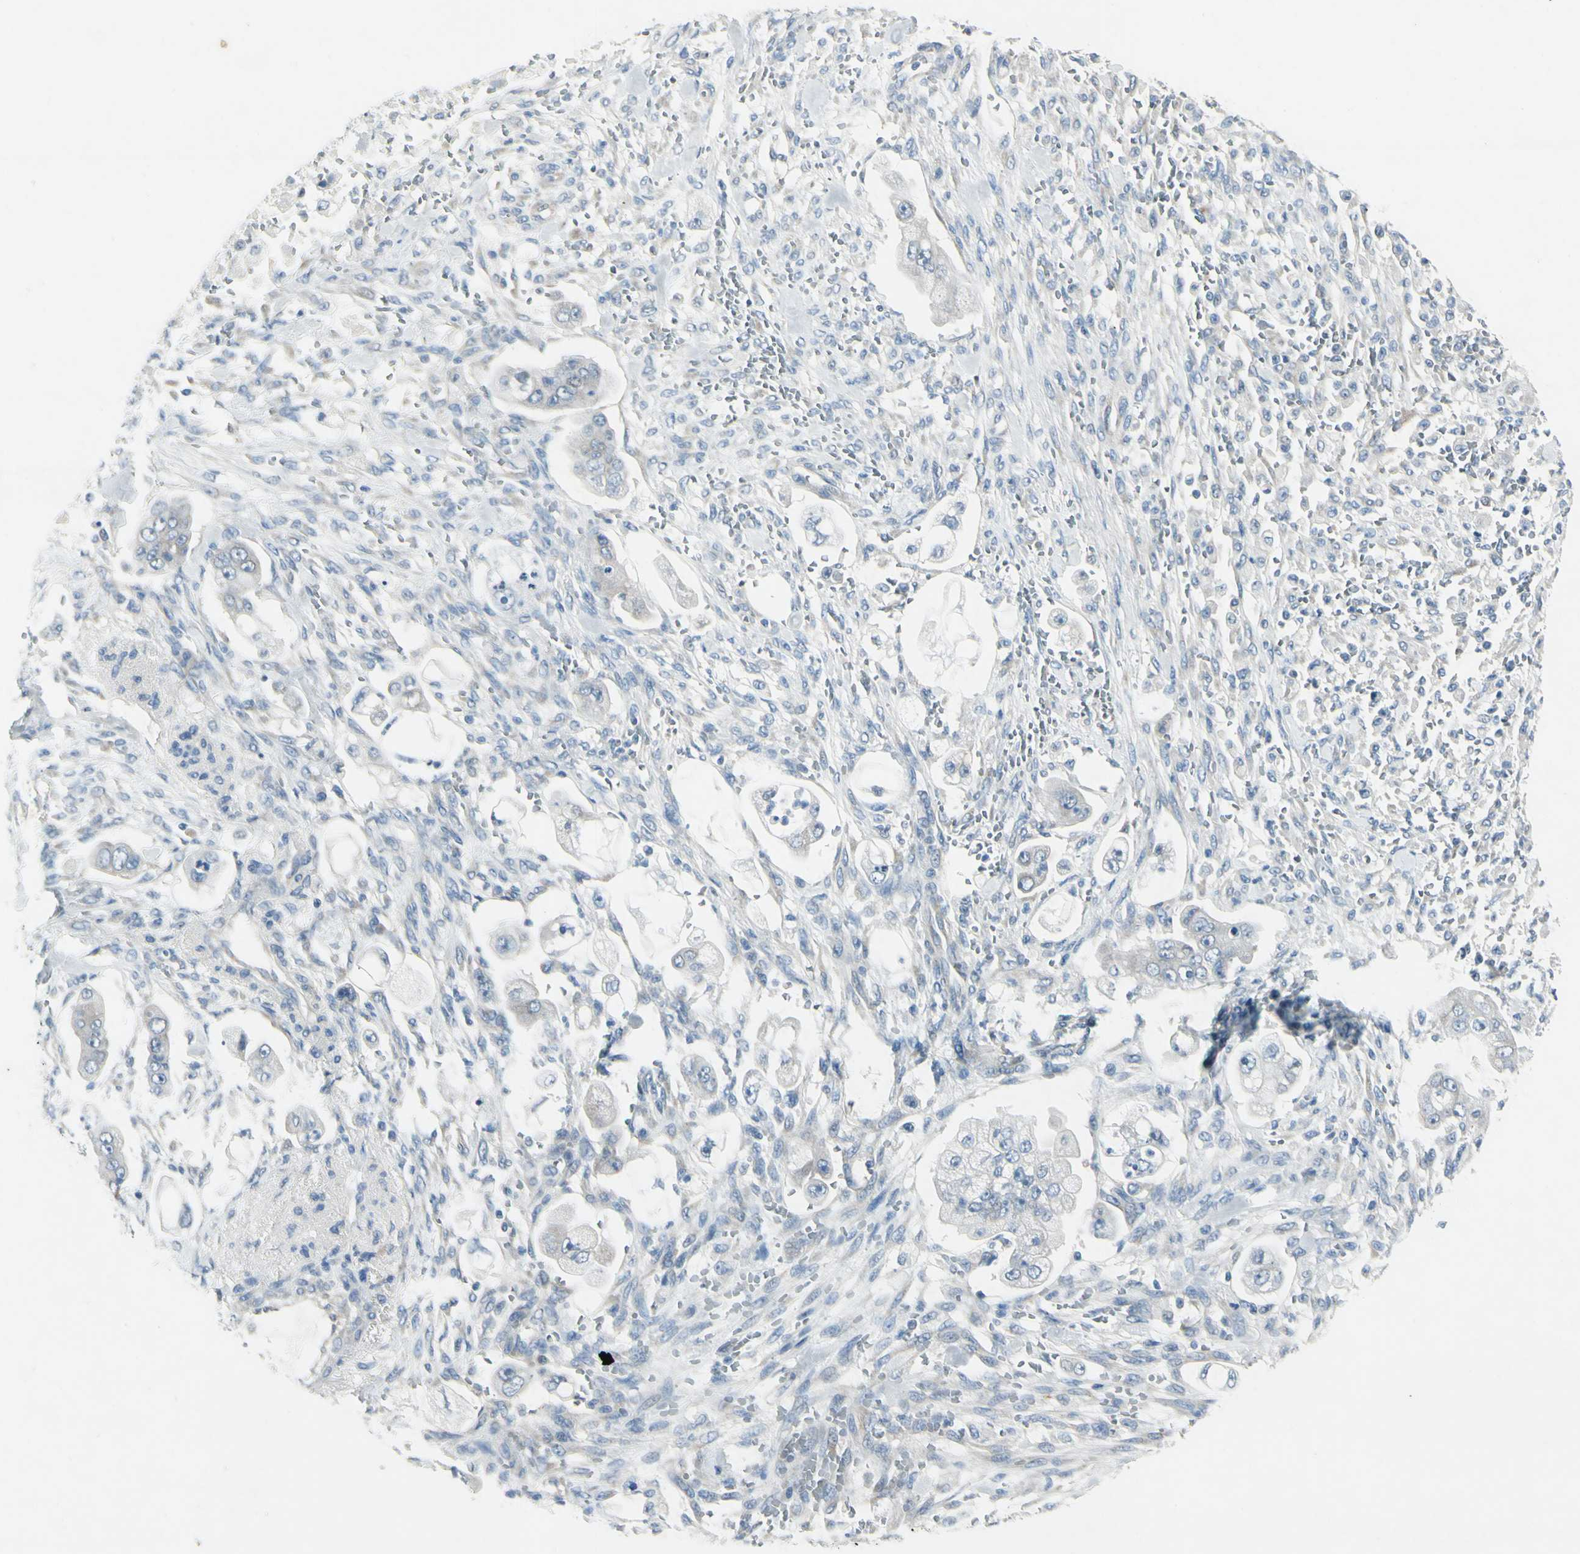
{"staining": {"intensity": "negative", "quantity": "none", "location": "none"}, "tissue": "stomach cancer", "cell_type": "Tumor cells", "image_type": "cancer", "snomed": [{"axis": "morphology", "description": "Adenocarcinoma, NOS"}, {"axis": "topography", "description": "Stomach"}], "caption": "Tumor cells show no significant protein staining in stomach adenocarcinoma.", "gene": "SNAP91", "patient": {"sex": "male", "age": 62}}